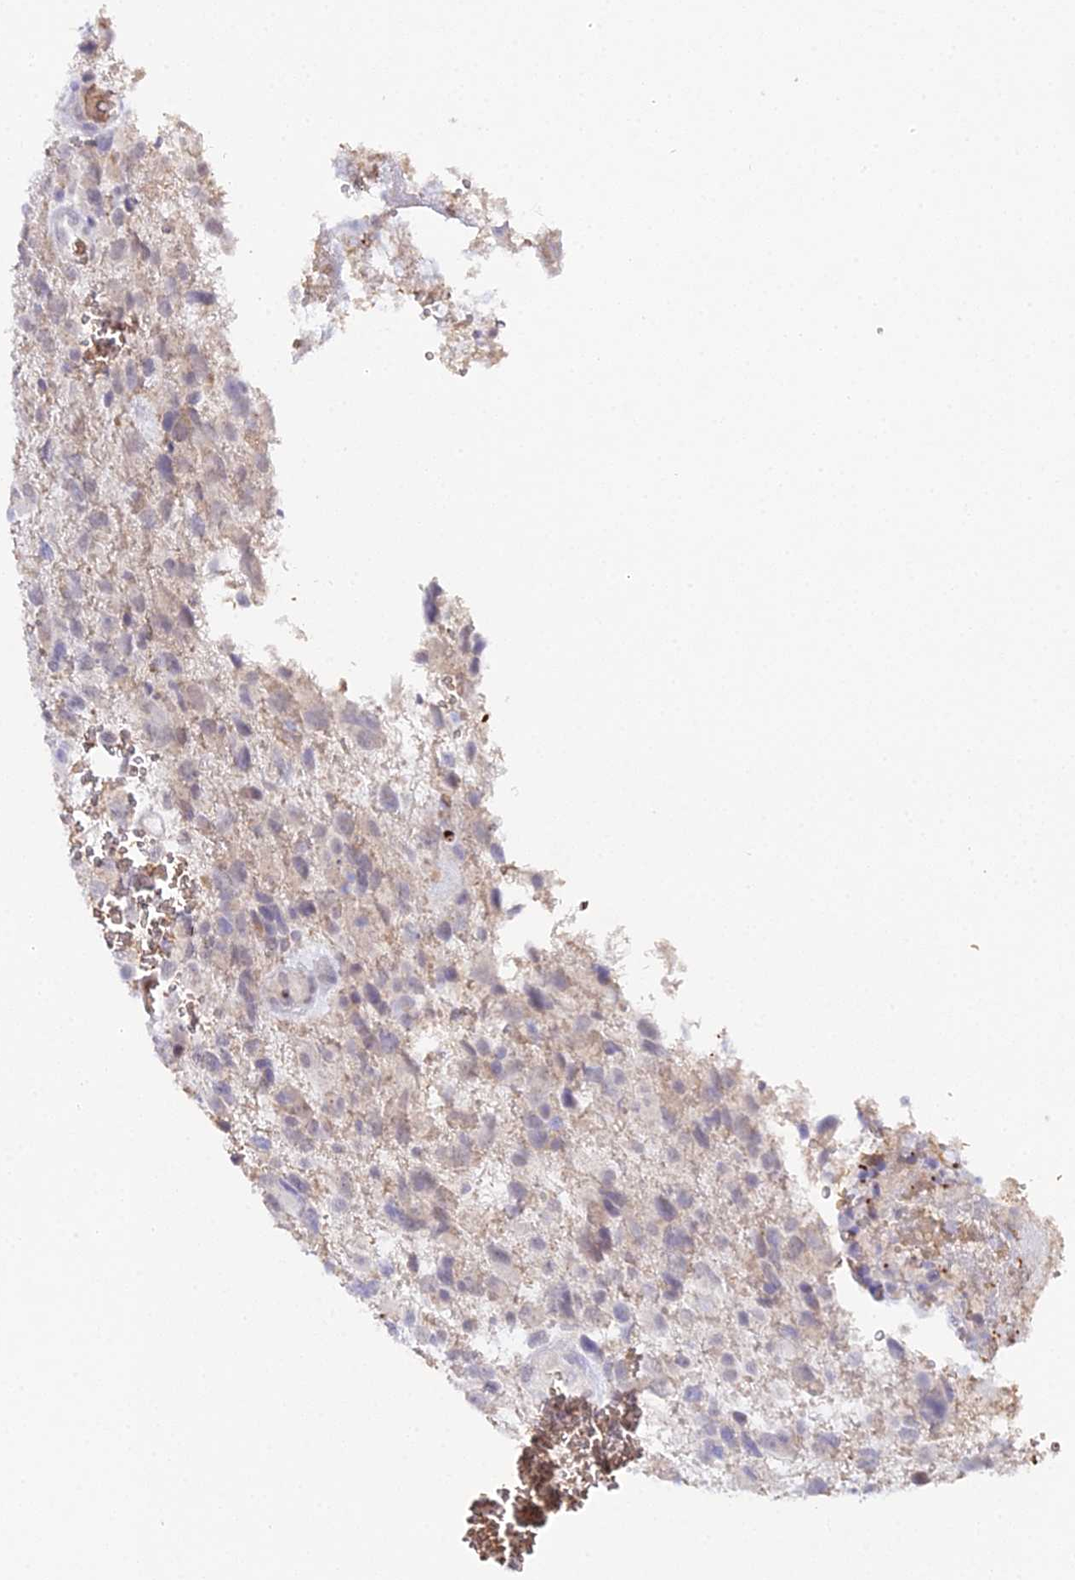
{"staining": {"intensity": "negative", "quantity": "none", "location": "none"}, "tissue": "glioma", "cell_type": "Tumor cells", "image_type": "cancer", "snomed": [{"axis": "morphology", "description": "Glioma, malignant, High grade"}, {"axis": "topography", "description": "Brain"}], "caption": "Protein analysis of malignant glioma (high-grade) displays no significant expression in tumor cells.", "gene": "CFAP45", "patient": {"sex": "male", "age": 61}}